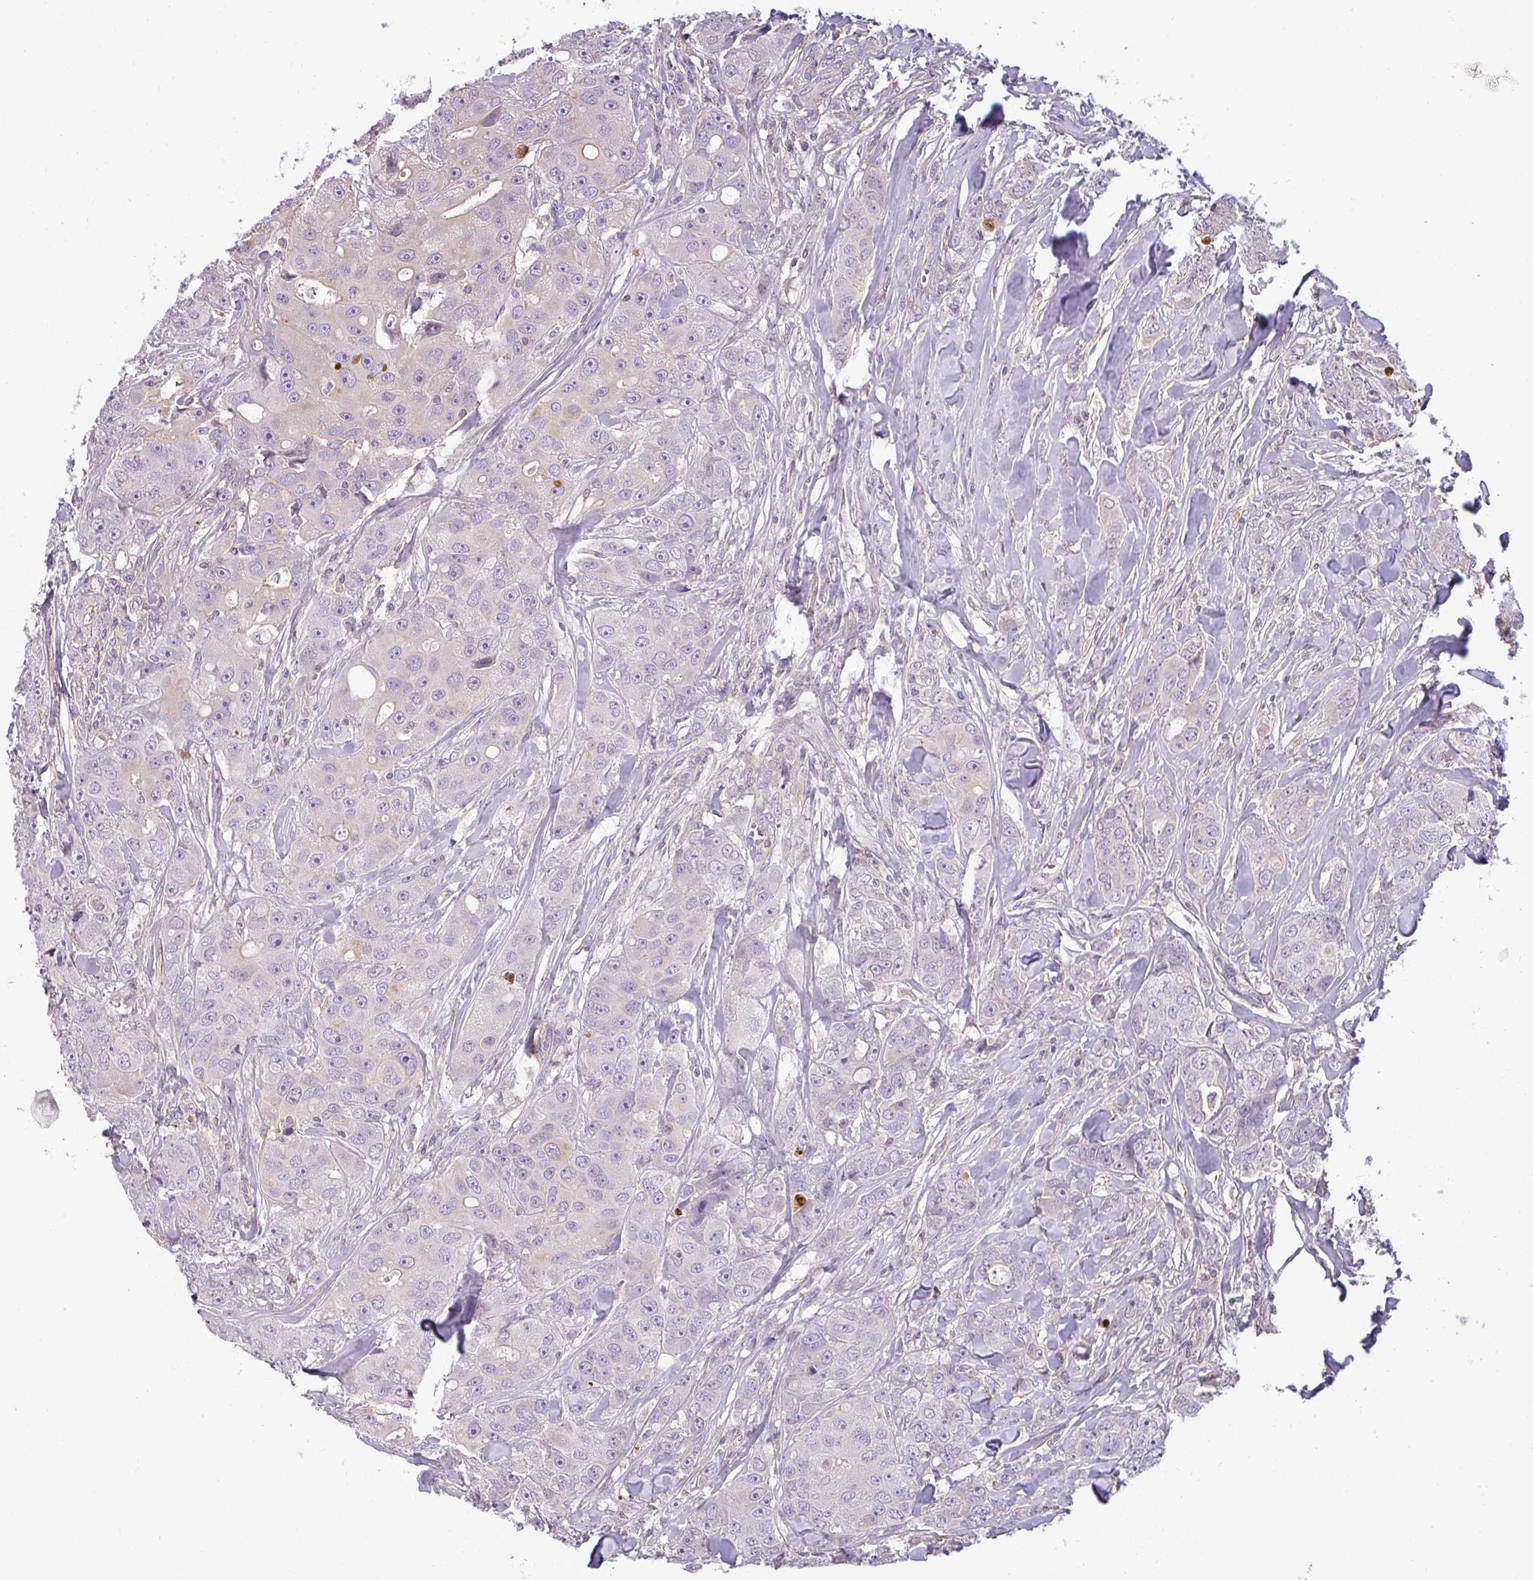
{"staining": {"intensity": "negative", "quantity": "none", "location": "none"}, "tissue": "breast cancer", "cell_type": "Tumor cells", "image_type": "cancer", "snomed": [{"axis": "morphology", "description": "Duct carcinoma"}, {"axis": "topography", "description": "Breast"}], "caption": "Breast cancer was stained to show a protein in brown. There is no significant positivity in tumor cells.", "gene": "ZNF835", "patient": {"sex": "female", "age": 43}}